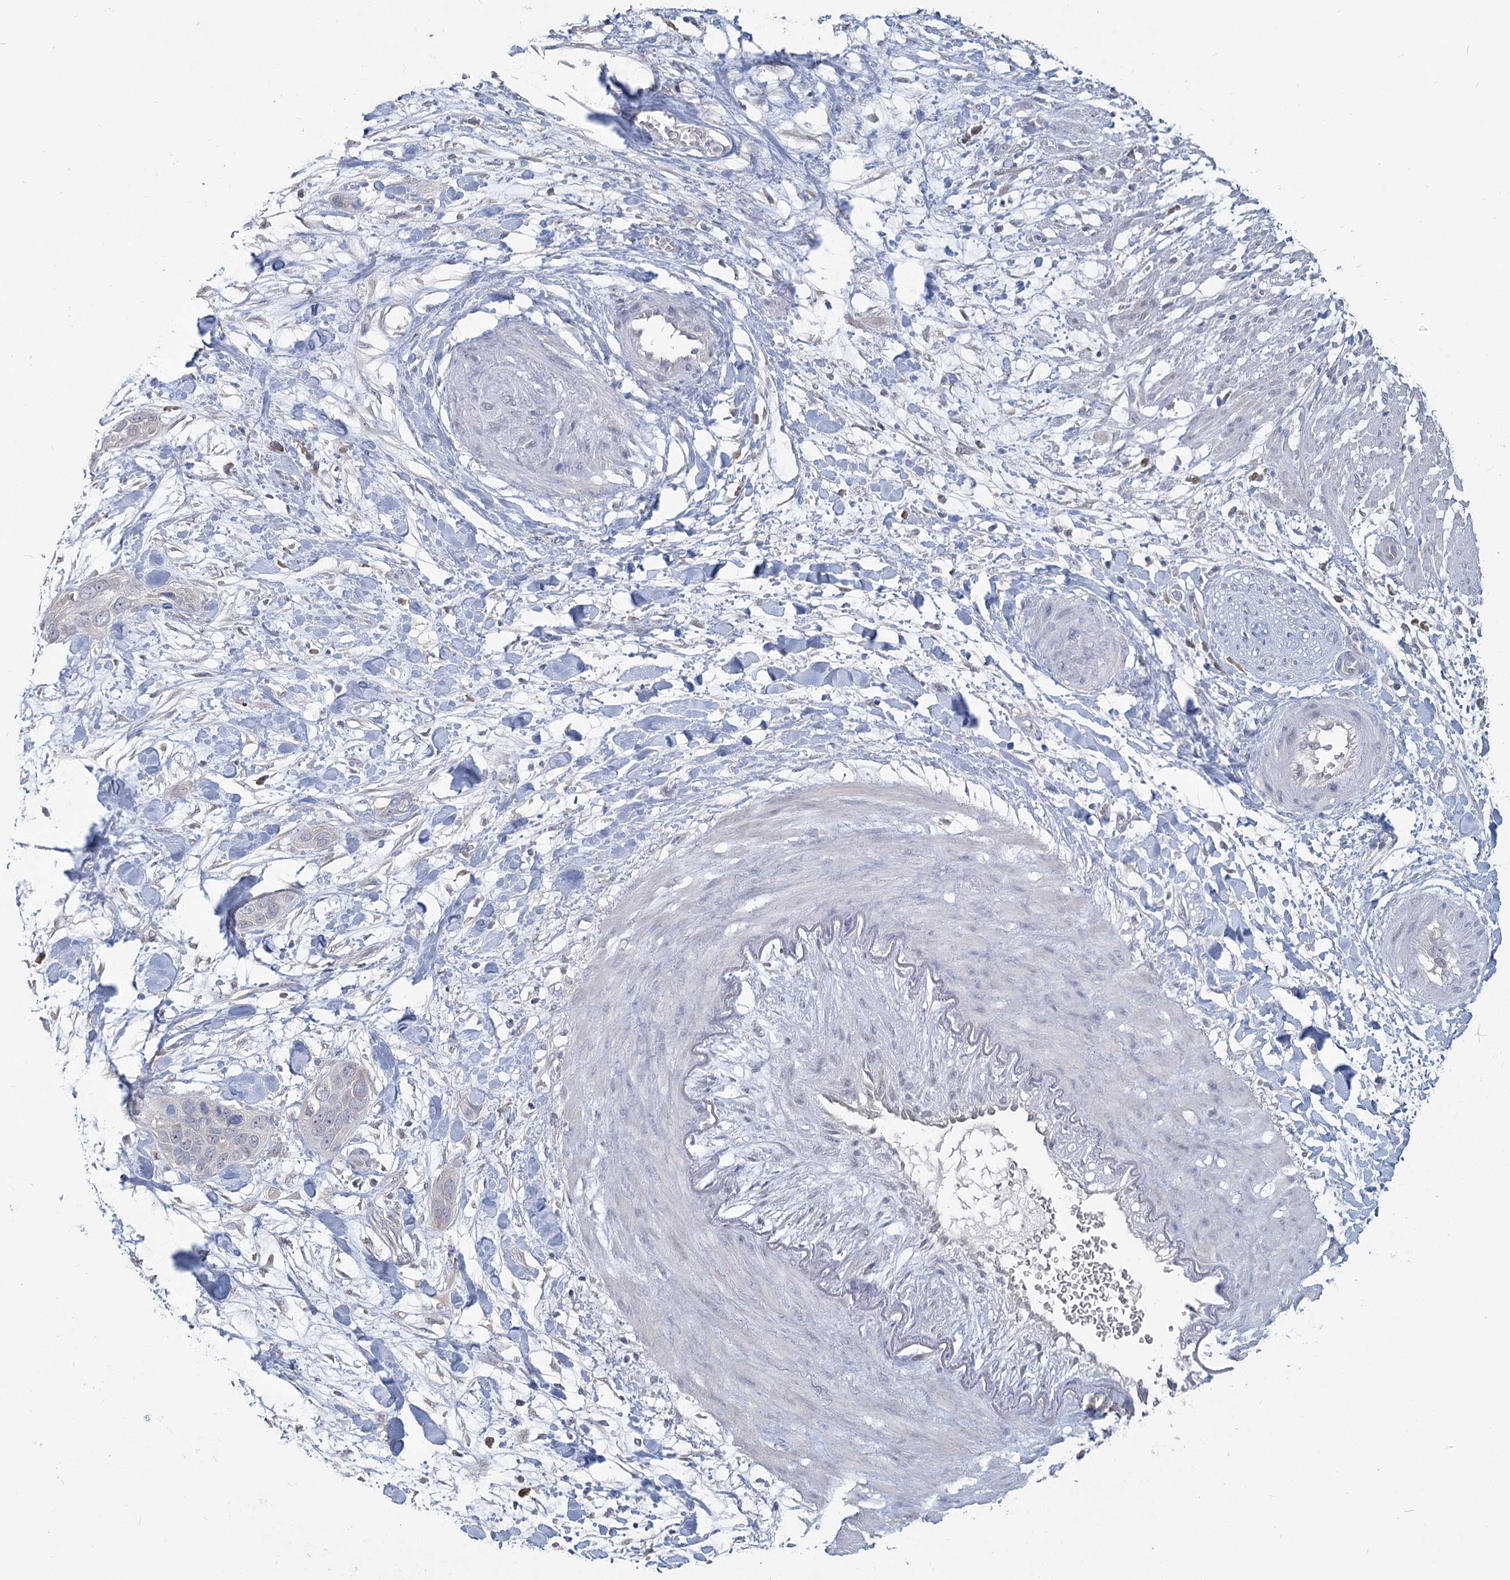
{"staining": {"intensity": "negative", "quantity": "none", "location": "none"}, "tissue": "pancreatic cancer", "cell_type": "Tumor cells", "image_type": "cancer", "snomed": [{"axis": "morphology", "description": "Adenocarcinoma, NOS"}, {"axis": "topography", "description": "Pancreas"}], "caption": "This is an IHC histopathology image of human pancreatic cancer (adenocarcinoma). There is no staining in tumor cells.", "gene": "SLC9A3", "patient": {"sex": "female", "age": 60}}